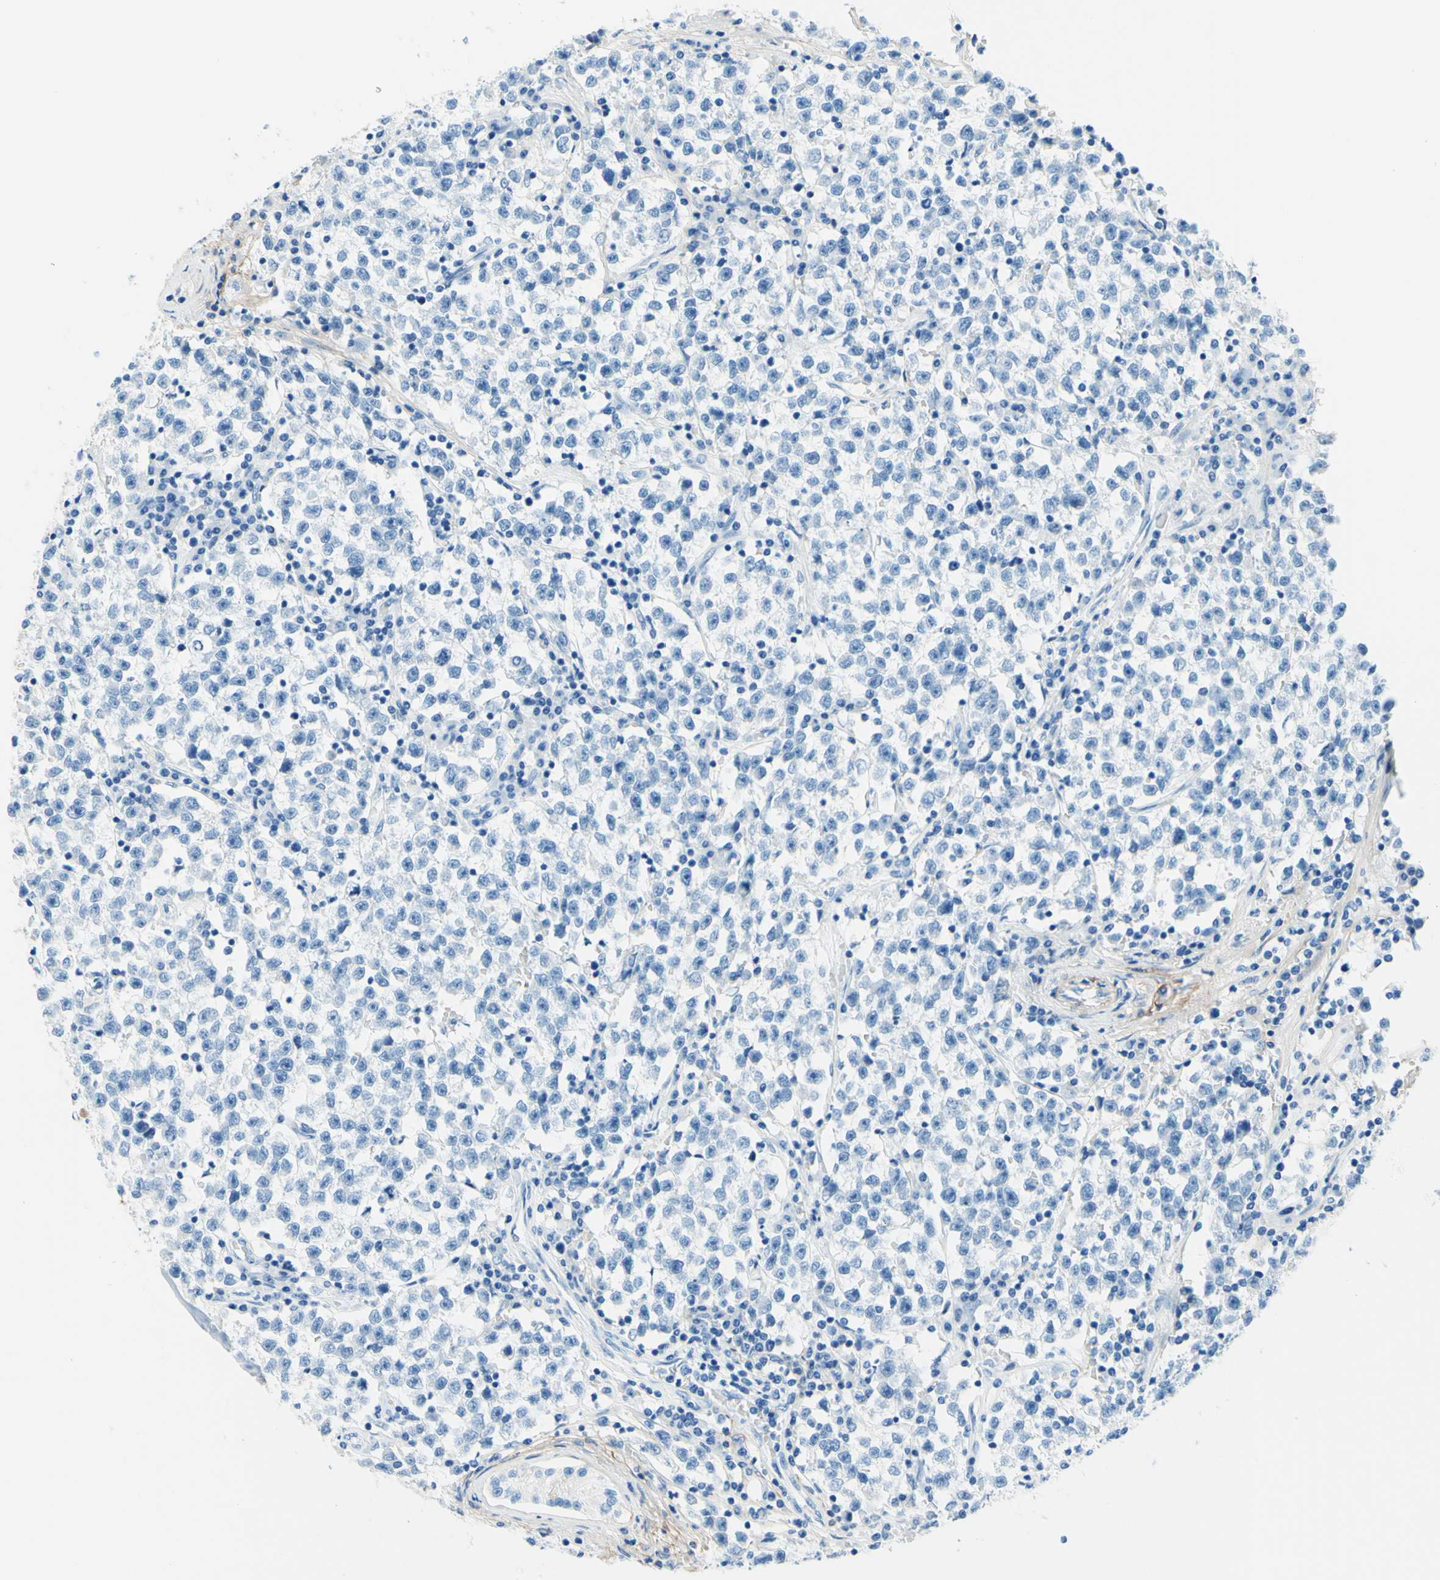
{"staining": {"intensity": "negative", "quantity": "none", "location": "none"}, "tissue": "testis cancer", "cell_type": "Tumor cells", "image_type": "cancer", "snomed": [{"axis": "morphology", "description": "Seminoma, NOS"}, {"axis": "topography", "description": "Testis"}], "caption": "Tumor cells show no significant protein staining in testis cancer (seminoma).", "gene": "MFAP5", "patient": {"sex": "male", "age": 22}}